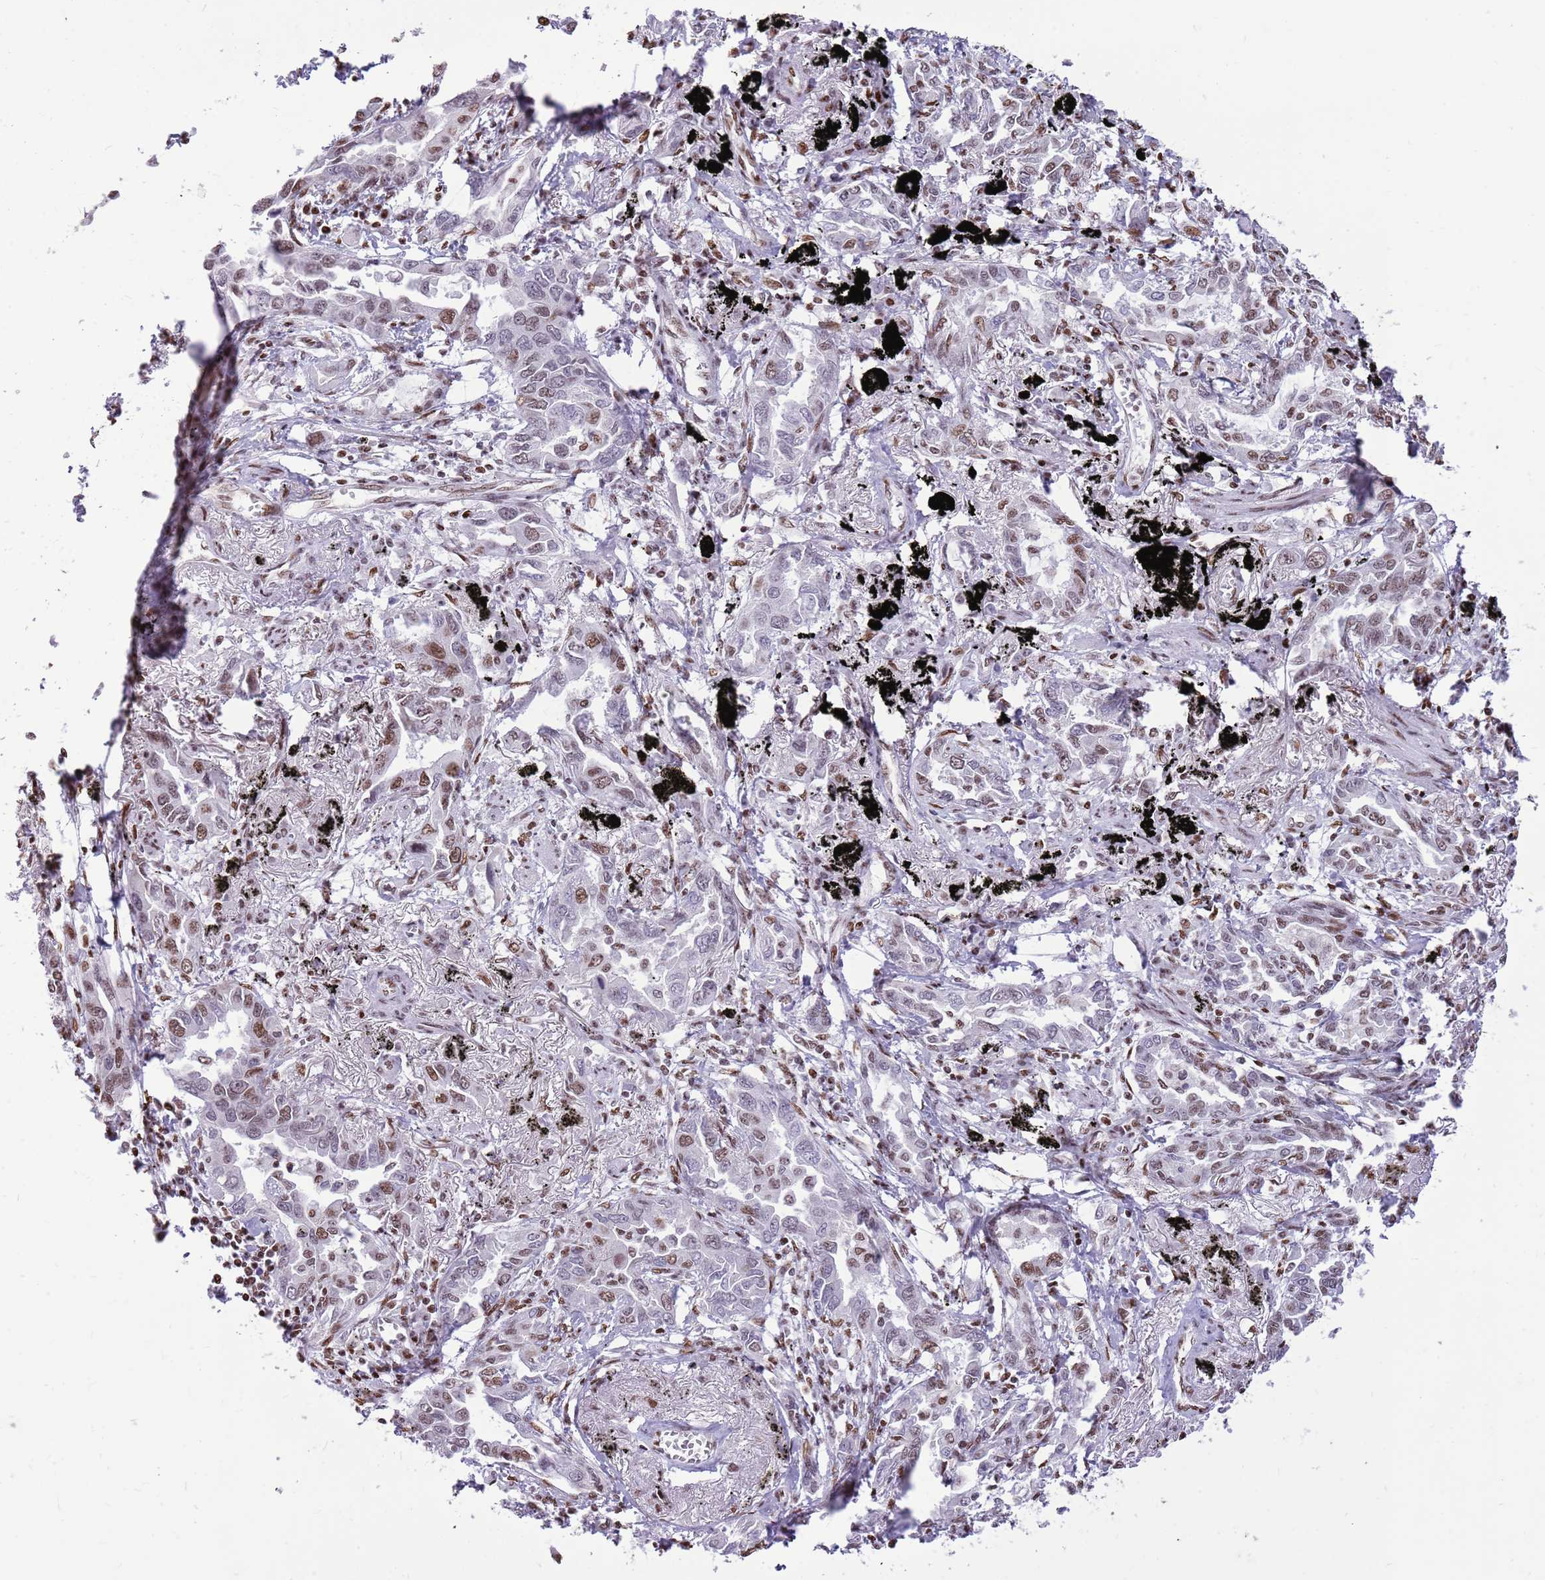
{"staining": {"intensity": "moderate", "quantity": "25%-75%", "location": "nuclear"}, "tissue": "lung cancer", "cell_type": "Tumor cells", "image_type": "cancer", "snomed": [{"axis": "morphology", "description": "Adenocarcinoma, NOS"}, {"axis": "topography", "description": "Lung"}], "caption": "Immunohistochemistry photomicrograph of neoplastic tissue: human lung adenocarcinoma stained using IHC displays medium levels of moderate protein expression localized specifically in the nuclear of tumor cells, appearing as a nuclear brown color.", "gene": "WASHC4", "patient": {"sex": "male", "age": 67}}